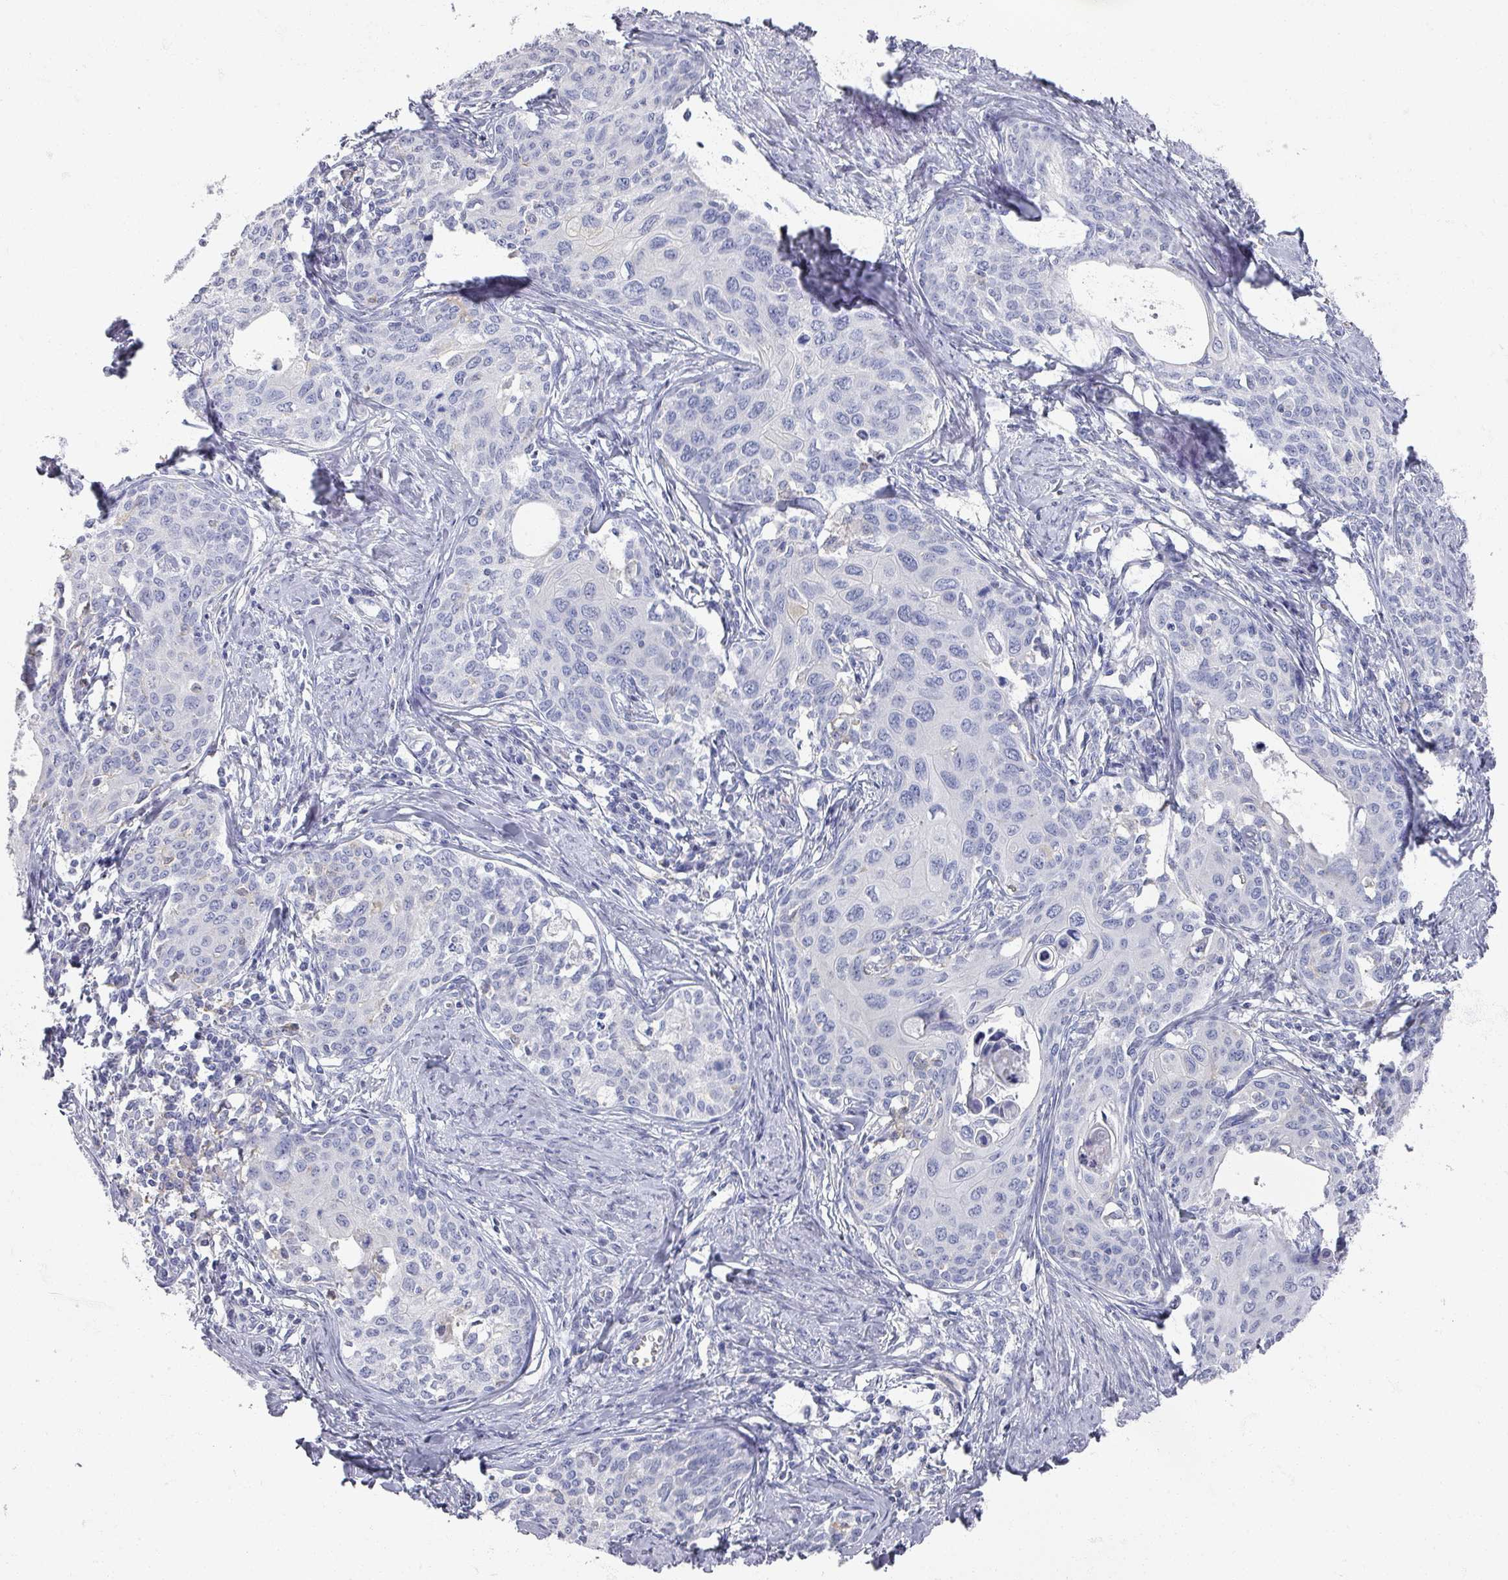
{"staining": {"intensity": "negative", "quantity": "none", "location": "none"}, "tissue": "cervical cancer", "cell_type": "Tumor cells", "image_type": "cancer", "snomed": [{"axis": "morphology", "description": "Squamous cell carcinoma, NOS"}, {"axis": "morphology", "description": "Adenocarcinoma, NOS"}, {"axis": "topography", "description": "Cervix"}], "caption": "Adenocarcinoma (cervical) stained for a protein using IHC demonstrates no expression tumor cells.", "gene": "OMG", "patient": {"sex": "female", "age": 52}}